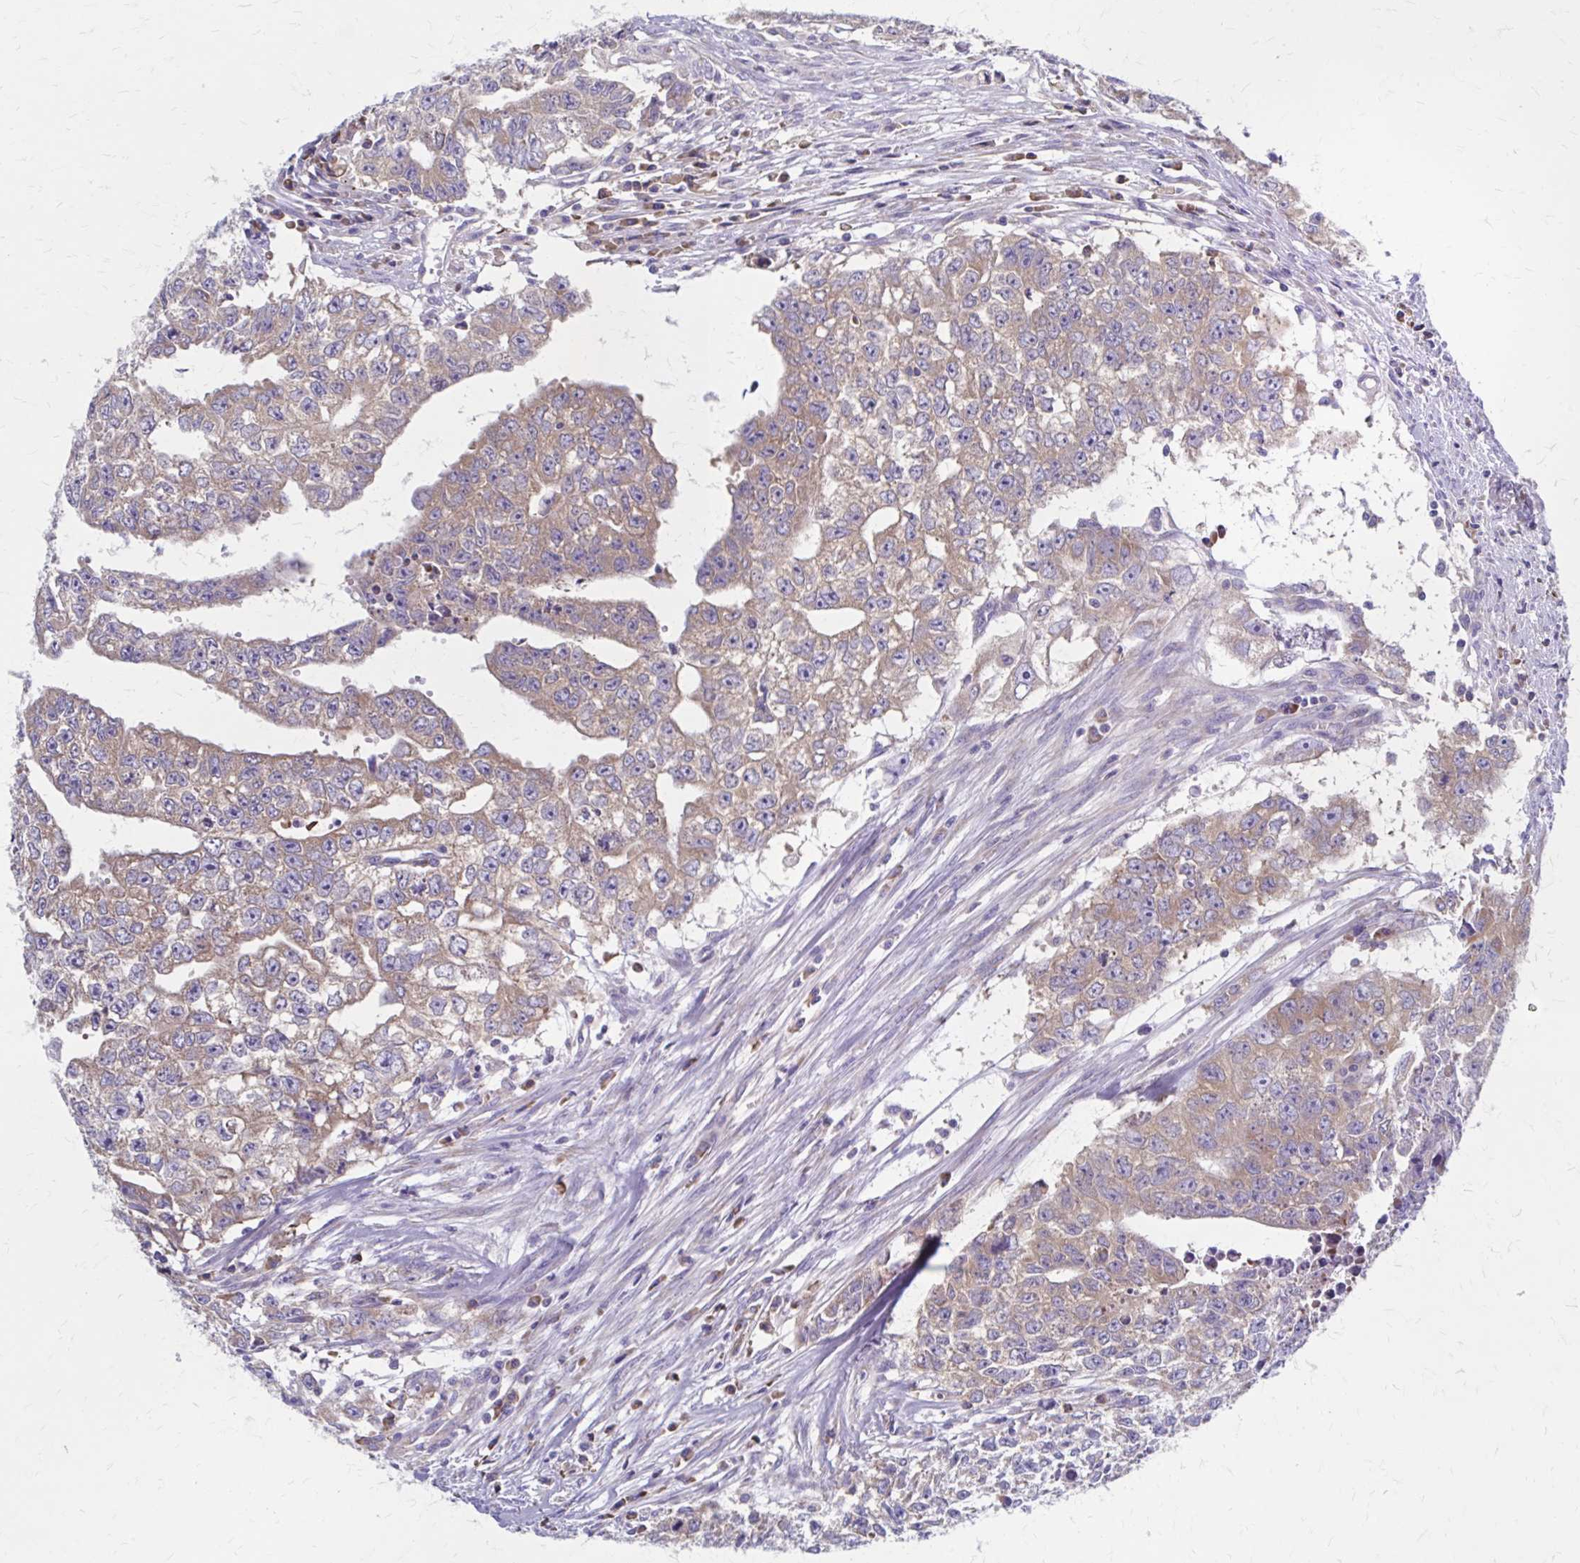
{"staining": {"intensity": "weak", "quantity": ">75%", "location": "cytoplasmic/membranous"}, "tissue": "testis cancer", "cell_type": "Tumor cells", "image_type": "cancer", "snomed": [{"axis": "morphology", "description": "Carcinoma, Embryonal, NOS"}, {"axis": "morphology", "description": "Teratoma, malignant, NOS"}, {"axis": "topography", "description": "Testis"}], "caption": "A high-resolution micrograph shows IHC staining of testis teratoma (malignant), which displays weak cytoplasmic/membranous expression in about >75% of tumor cells.", "gene": "RPL27A", "patient": {"sex": "male", "age": 24}}